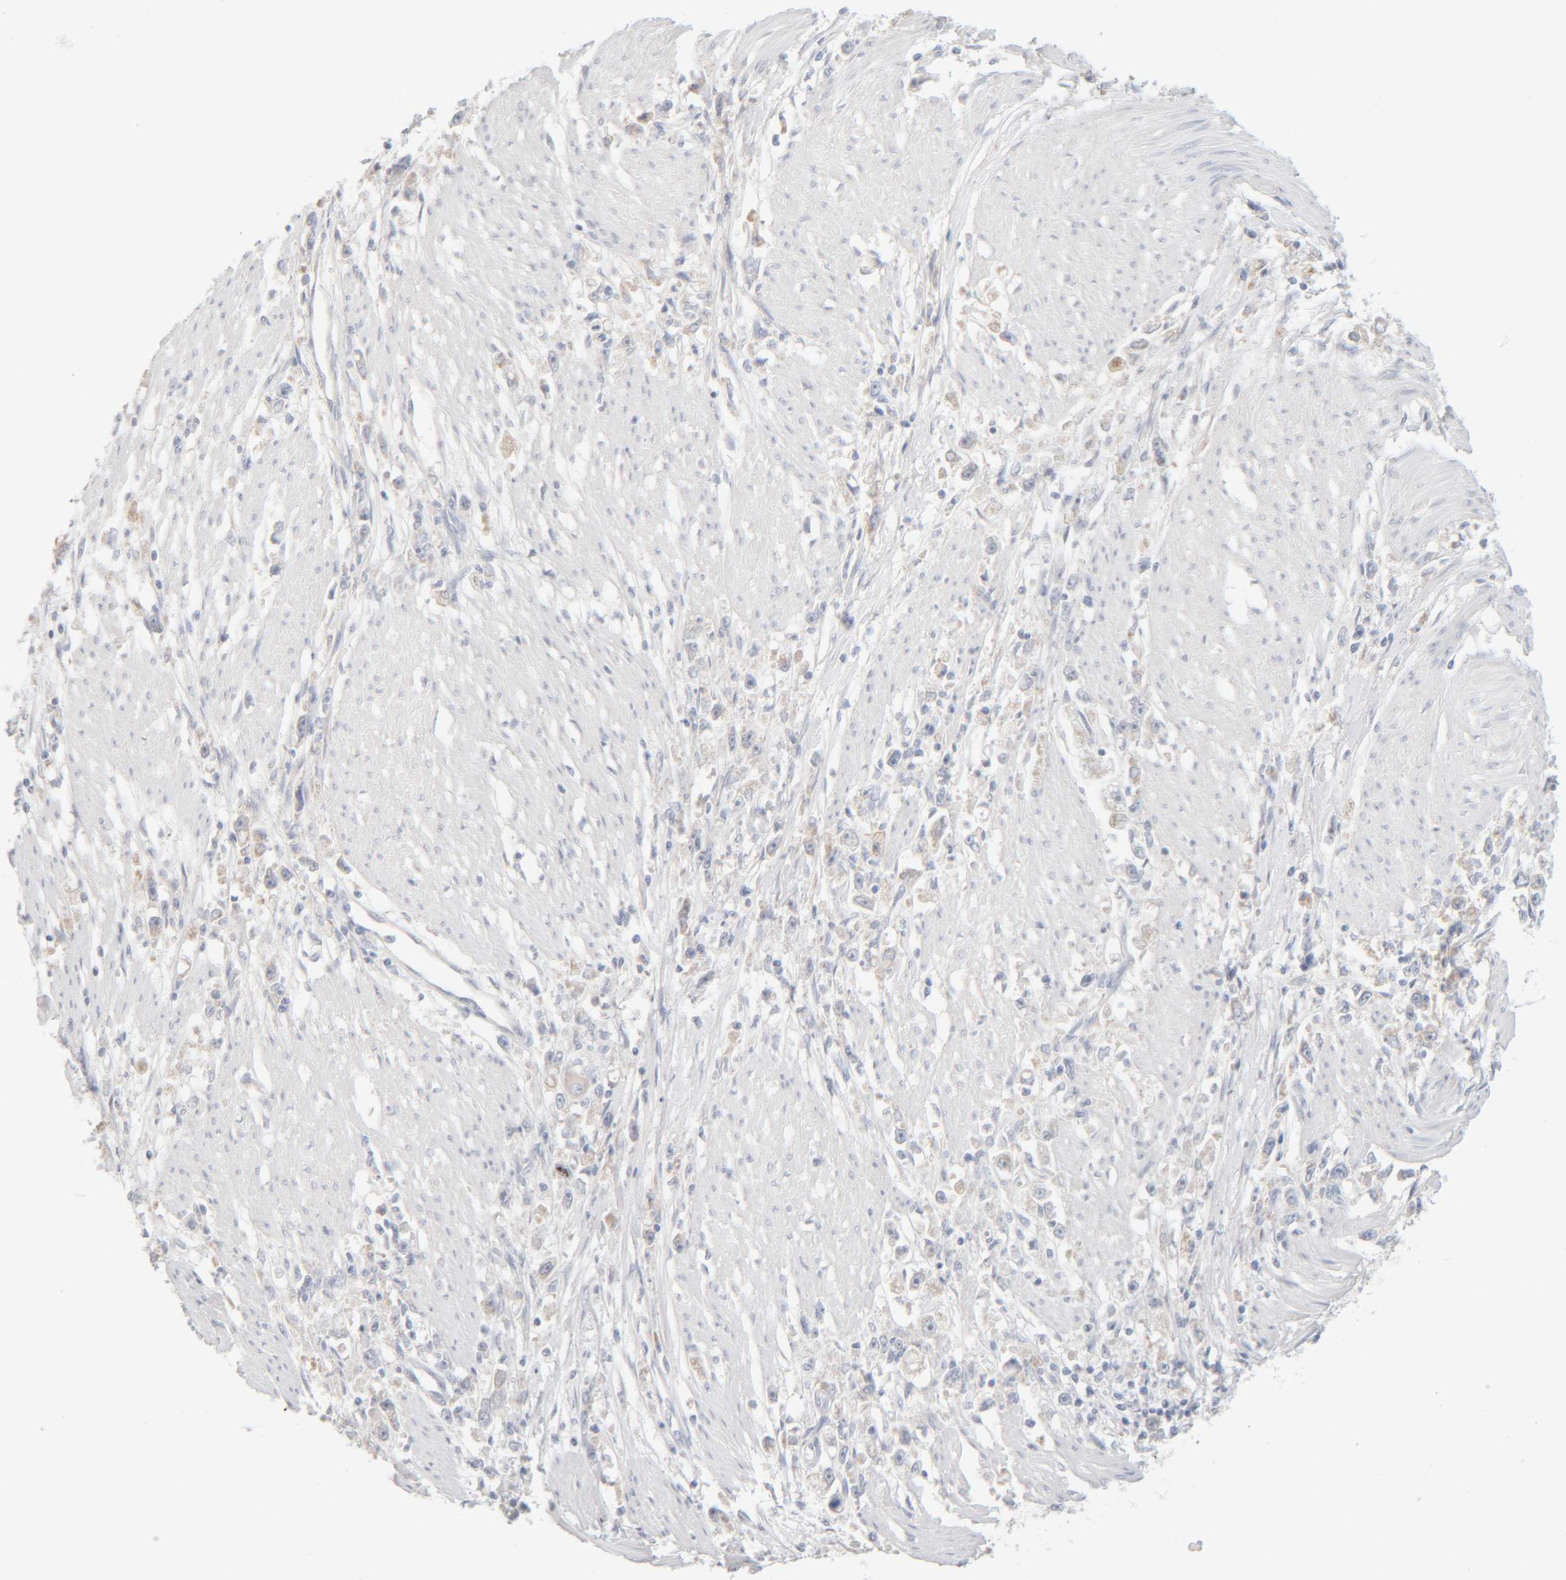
{"staining": {"intensity": "weak", "quantity": "<25%", "location": "cytoplasmic/membranous"}, "tissue": "stomach cancer", "cell_type": "Tumor cells", "image_type": "cancer", "snomed": [{"axis": "morphology", "description": "Adenocarcinoma, NOS"}, {"axis": "topography", "description": "Stomach"}], "caption": "DAB immunohistochemical staining of human stomach cancer shows no significant staining in tumor cells.", "gene": "RIDA", "patient": {"sex": "female", "age": 59}}